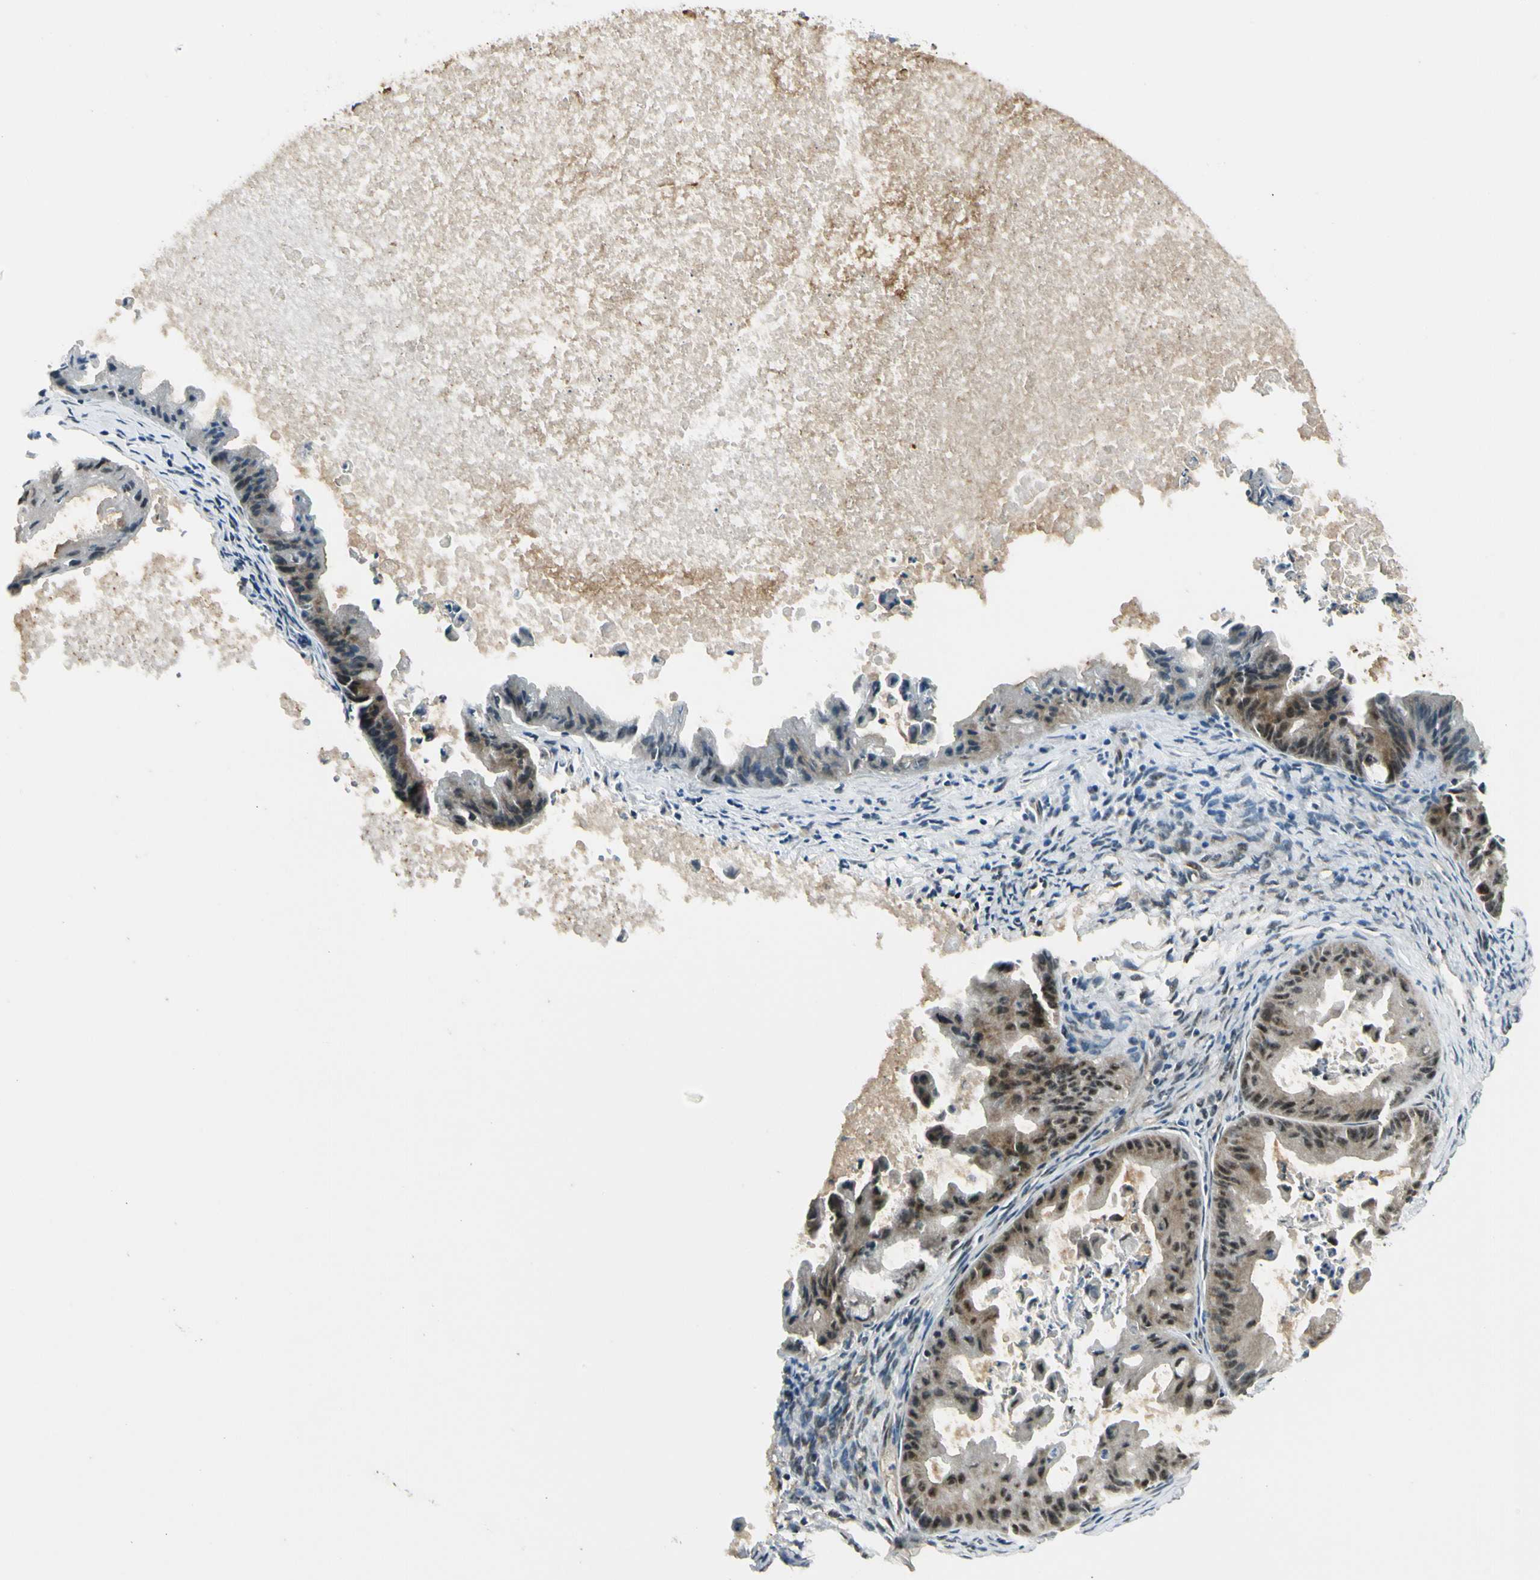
{"staining": {"intensity": "moderate", "quantity": "25%-75%", "location": "cytoplasmic/membranous,nuclear"}, "tissue": "ovarian cancer", "cell_type": "Tumor cells", "image_type": "cancer", "snomed": [{"axis": "morphology", "description": "Cystadenocarcinoma, mucinous, NOS"}, {"axis": "topography", "description": "Ovary"}], "caption": "Immunohistochemistry (IHC) photomicrograph of ovarian mucinous cystadenocarcinoma stained for a protein (brown), which demonstrates medium levels of moderate cytoplasmic/membranous and nuclear expression in approximately 25%-75% of tumor cells.", "gene": "MCPH1", "patient": {"sex": "female", "age": 37}}